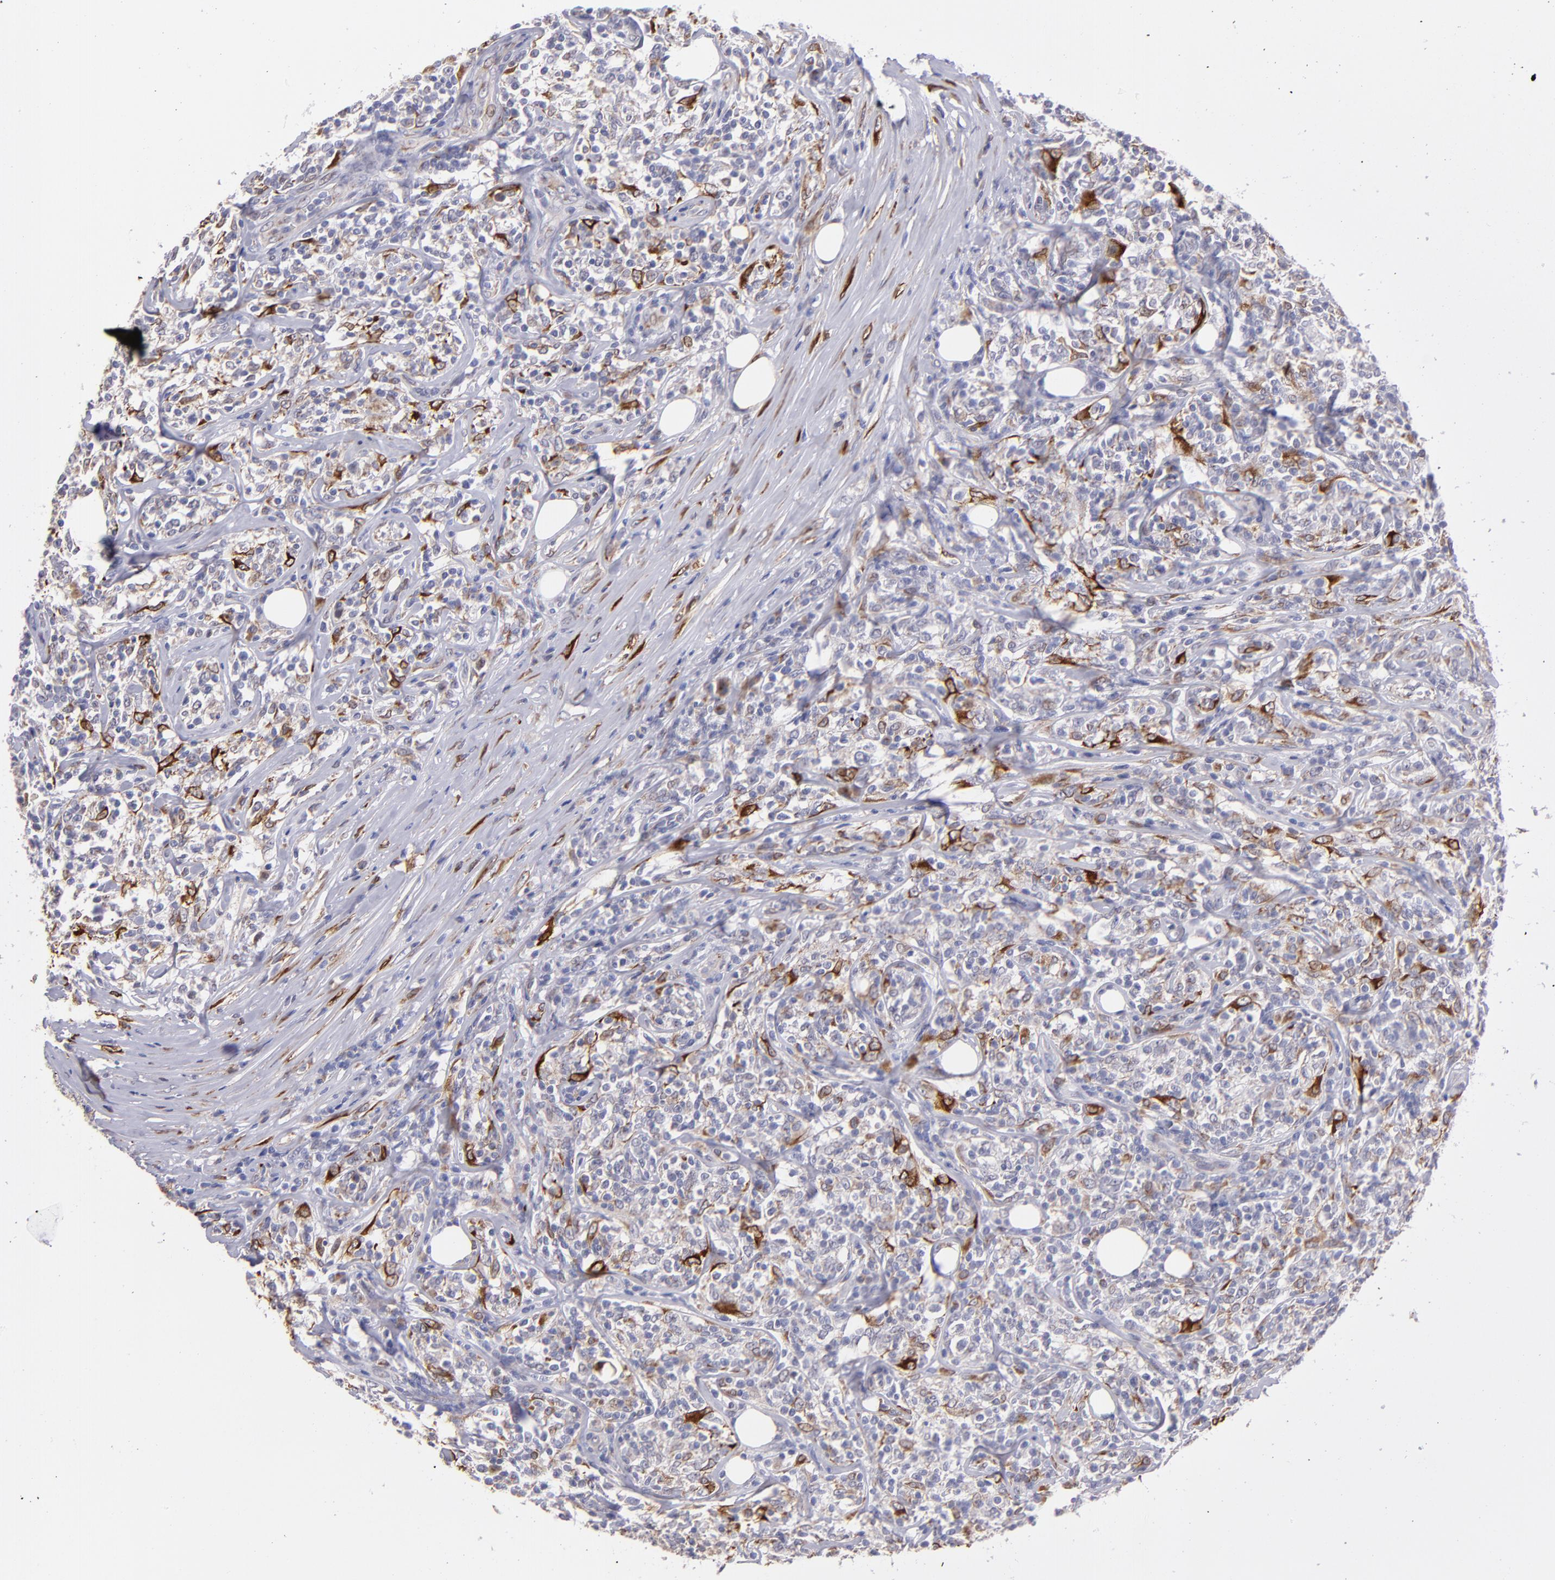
{"staining": {"intensity": "moderate", "quantity": "<25%", "location": "cytoplasmic/membranous"}, "tissue": "lymphoma", "cell_type": "Tumor cells", "image_type": "cancer", "snomed": [{"axis": "morphology", "description": "Malignant lymphoma, non-Hodgkin's type, High grade"}, {"axis": "topography", "description": "Lymph node"}], "caption": "High-power microscopy captured an immunohistochemistry micrograph of lymphoma, revealing moderate cytoplasmic/membranous expression in approximately <25% of tumor cells. The protein of interest is shown in brown color, while the nuclei are stained blue.", "gene": "PTGS1", "patient": {"sex": "female", "age": 84}}